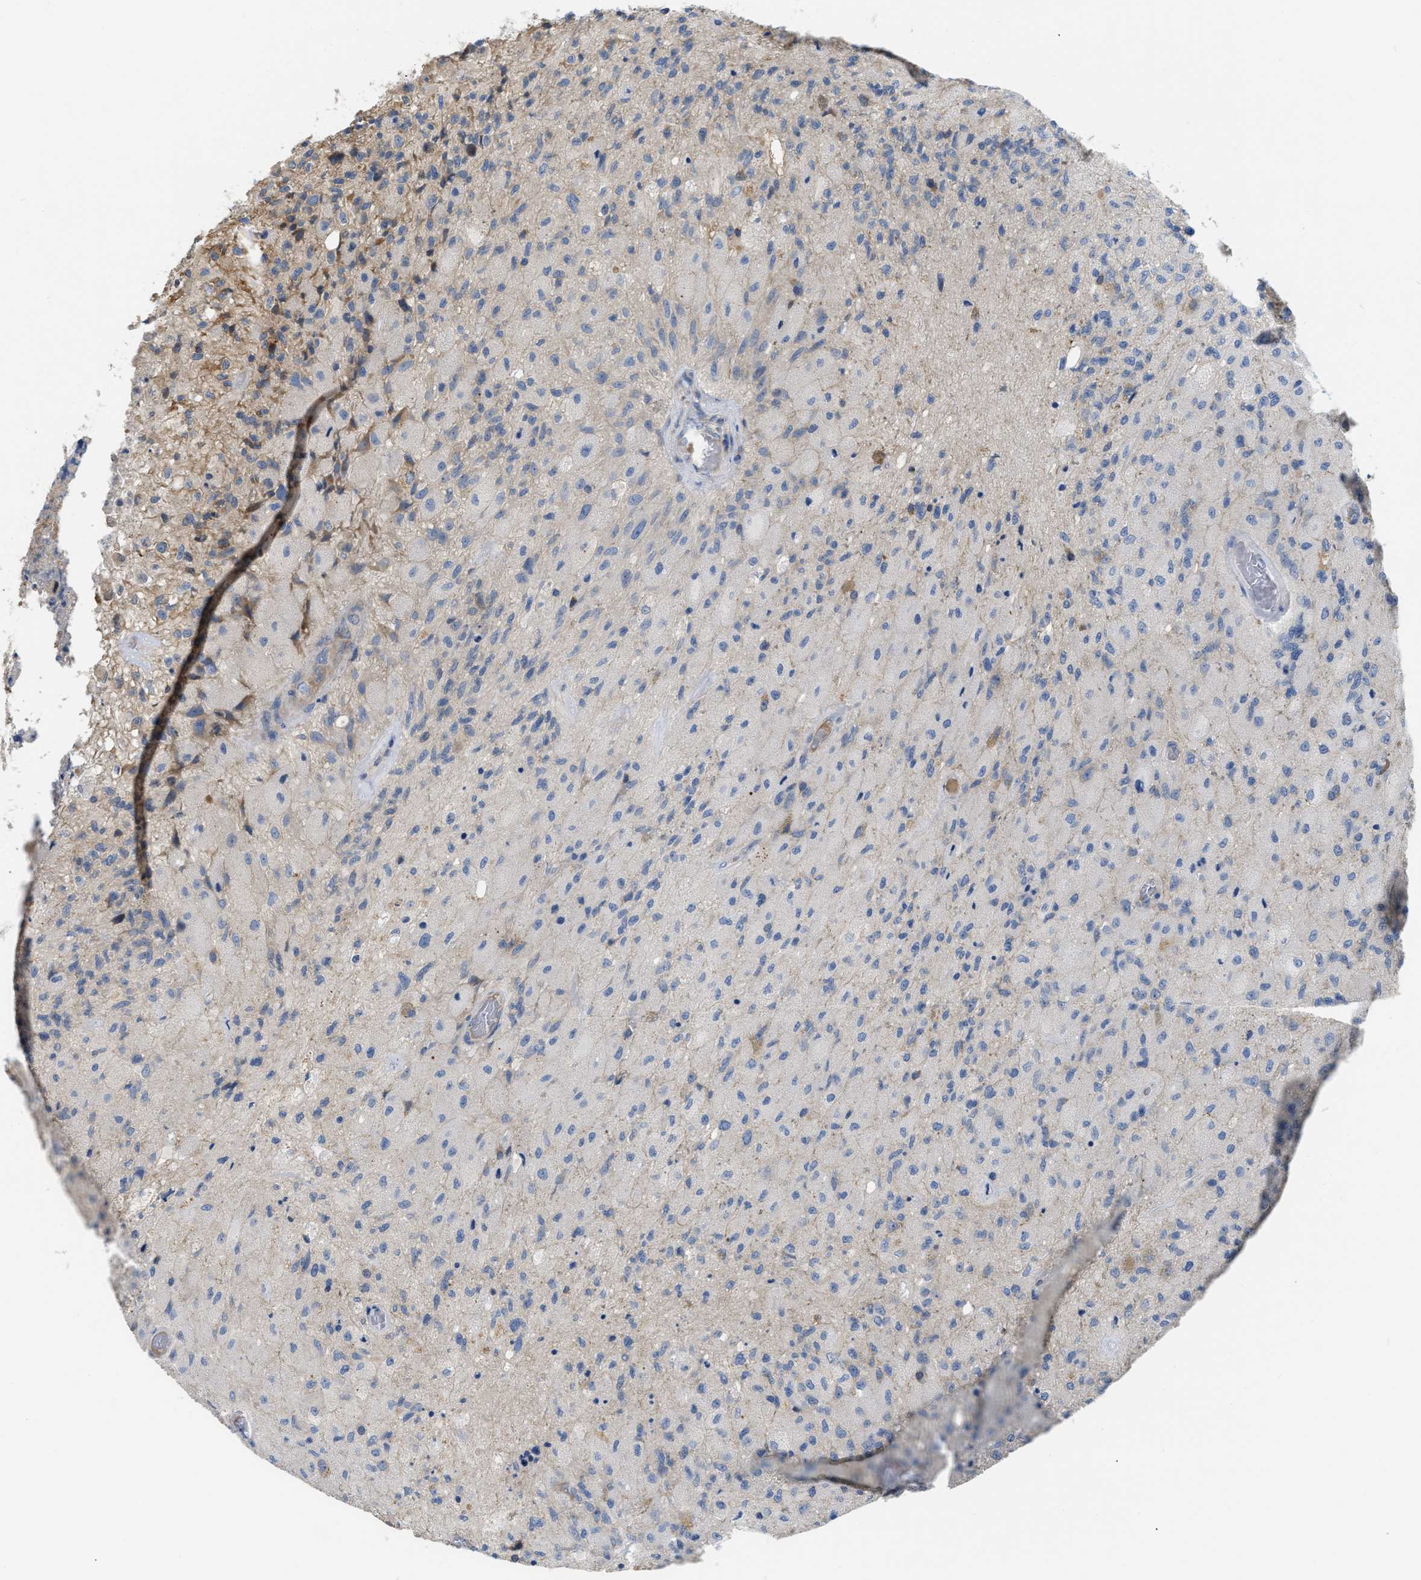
{"staining": {"intensity": "negative", "quantity": "none", "location": "none"}, "tissue": "glioma", "cell_type": "Tumor cells", "image_type": "cancer", "snomed": [{"axis": "morphology", "description": "Normal tissue, NOS"}, {"axis": "morphology", "description": "Glioma, malignant, High grade"}, {"axis": "topography", "description": "Cerebral cortex"}], "caption": "Tumor cells are negative for brown protein staining in glioma.", "gene": "DHX58", "patient": {"sex": "male", "age": 77}}